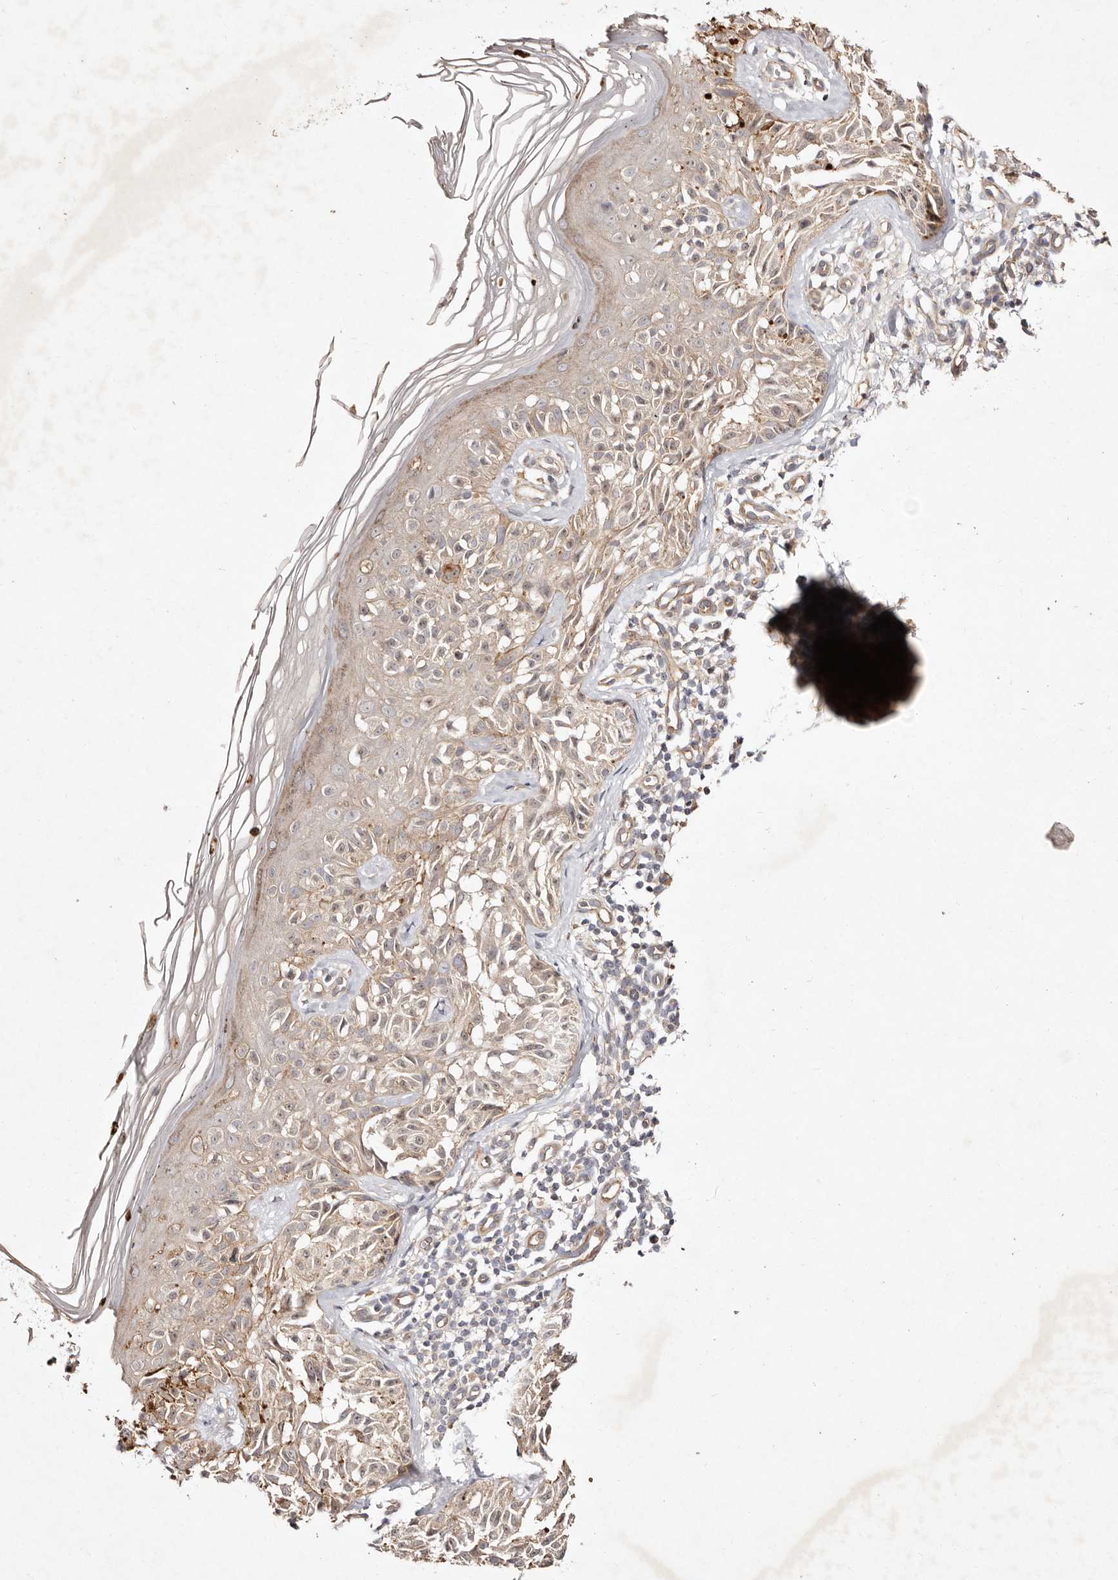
{"staining": {"intensity": "weak", "quantity": "<25%", "location": "cytoplasmic/membranous"}, "tissue": "melanoma", "cell_type": "Tumor cells", "image_type": "cancer", "snomed": [{"axis": "morphology", "description": "Malignant melanoma, NOS"}, {"axis": "topography", "description": "Skin"}], "caption": "Histopathology image shows no significant protein expression in tumor cells of melanoma.", "gene": "MTMR11", "patient": {"sex": "female", "age": 50}}